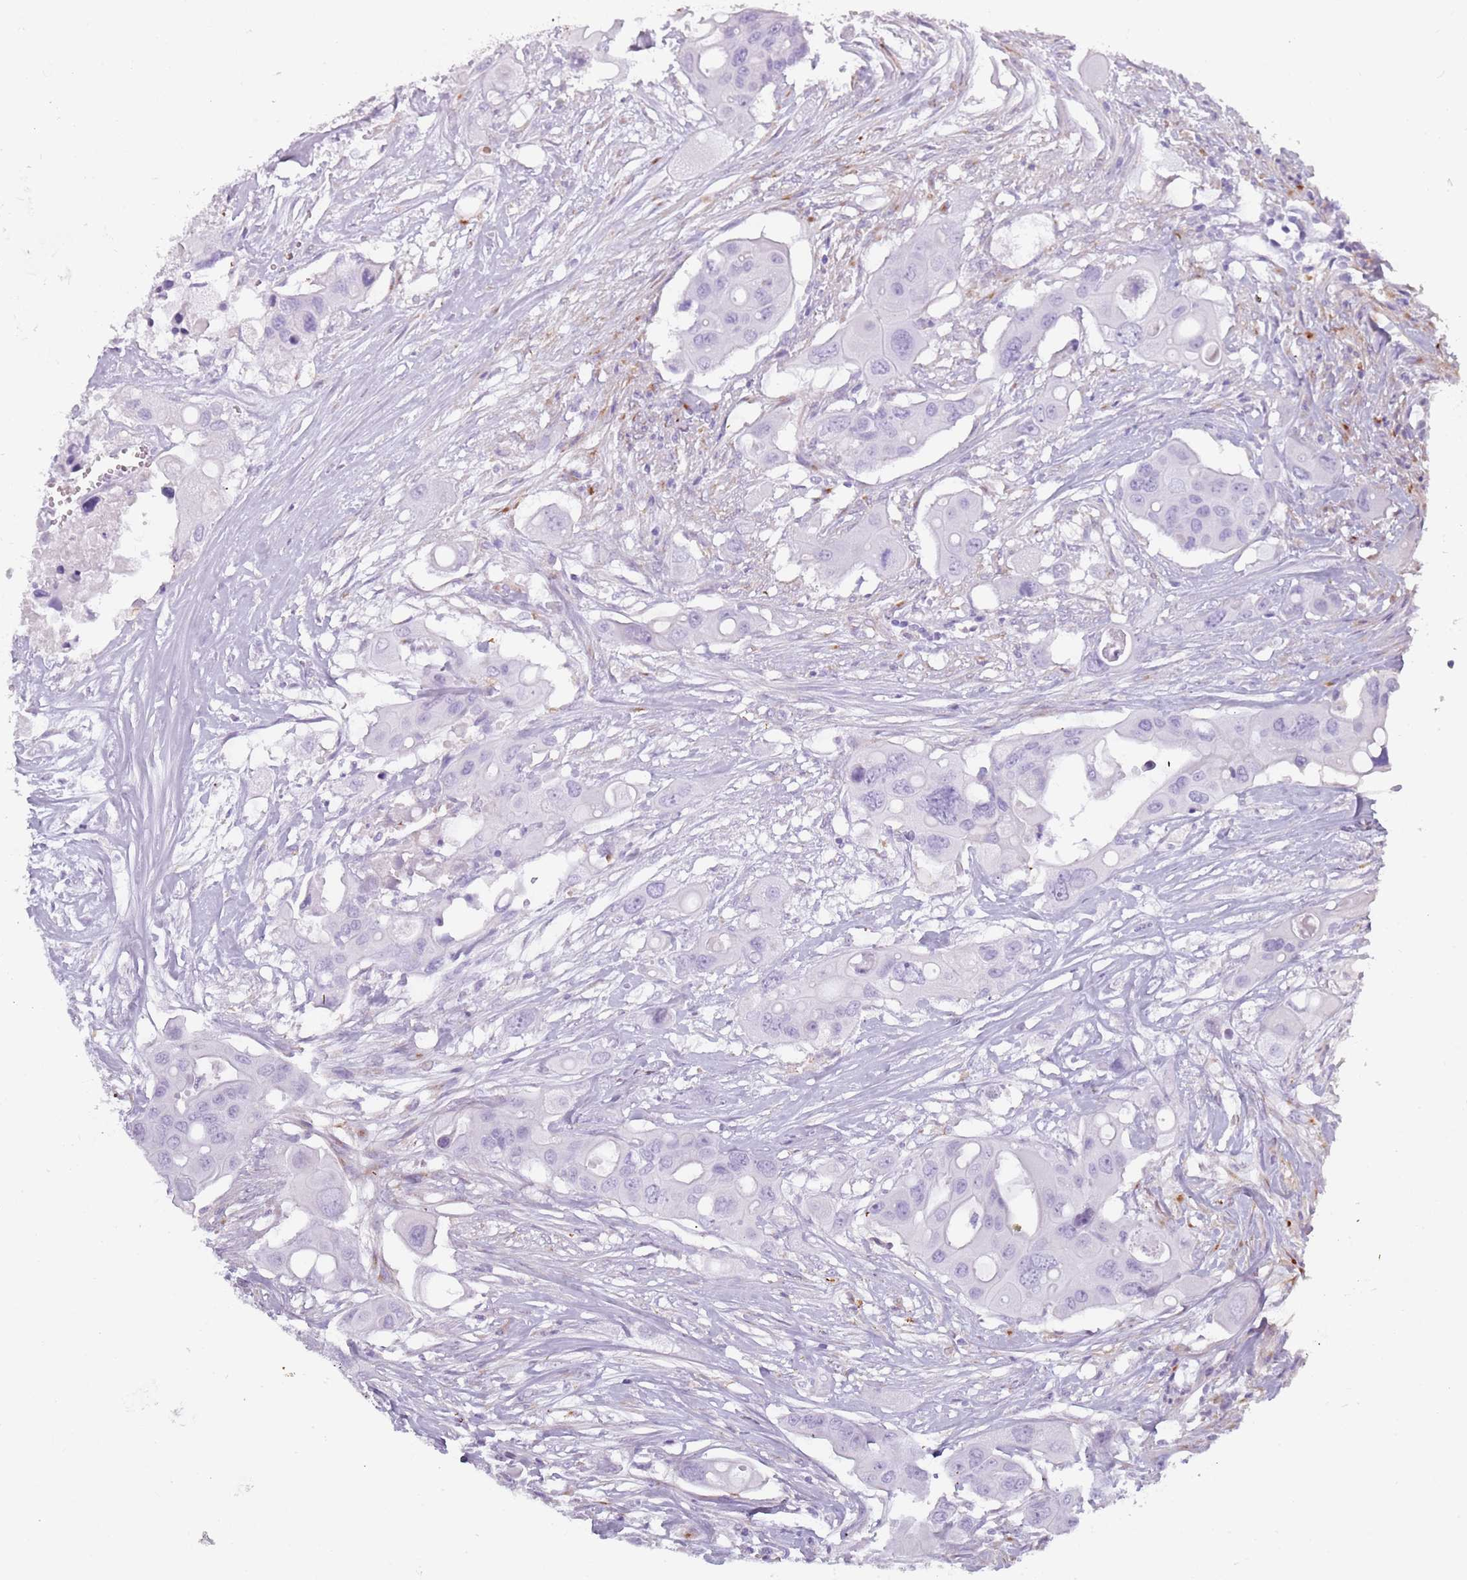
{"staining": {"intensity": "negative", "quantity": "none", "location": "none"}, "tissue": "colorectal cancer", "cell_type": "Tumor cells", "image_type": "cancer", "snomed": [{"axis": "morphology", "description": "Adenocarcinoma, NOS"}, {"axis": "topography", "description": "Colon"}], "caption": "Immunohistochemistry (IHC) micrograph of adenocarcinoma (colorectal) stained for a protein (brown), which exhibits no staining in tumor cells. (Stains: DAB (3,3'-diaminobenzidine) immunohistochemistry (IHC) with hematoxylin counter stain, Microscopy: brightfield microscopy at high magnification).", "gene": "COLEC12", "patient": {"sex": "male", "age": 77}}